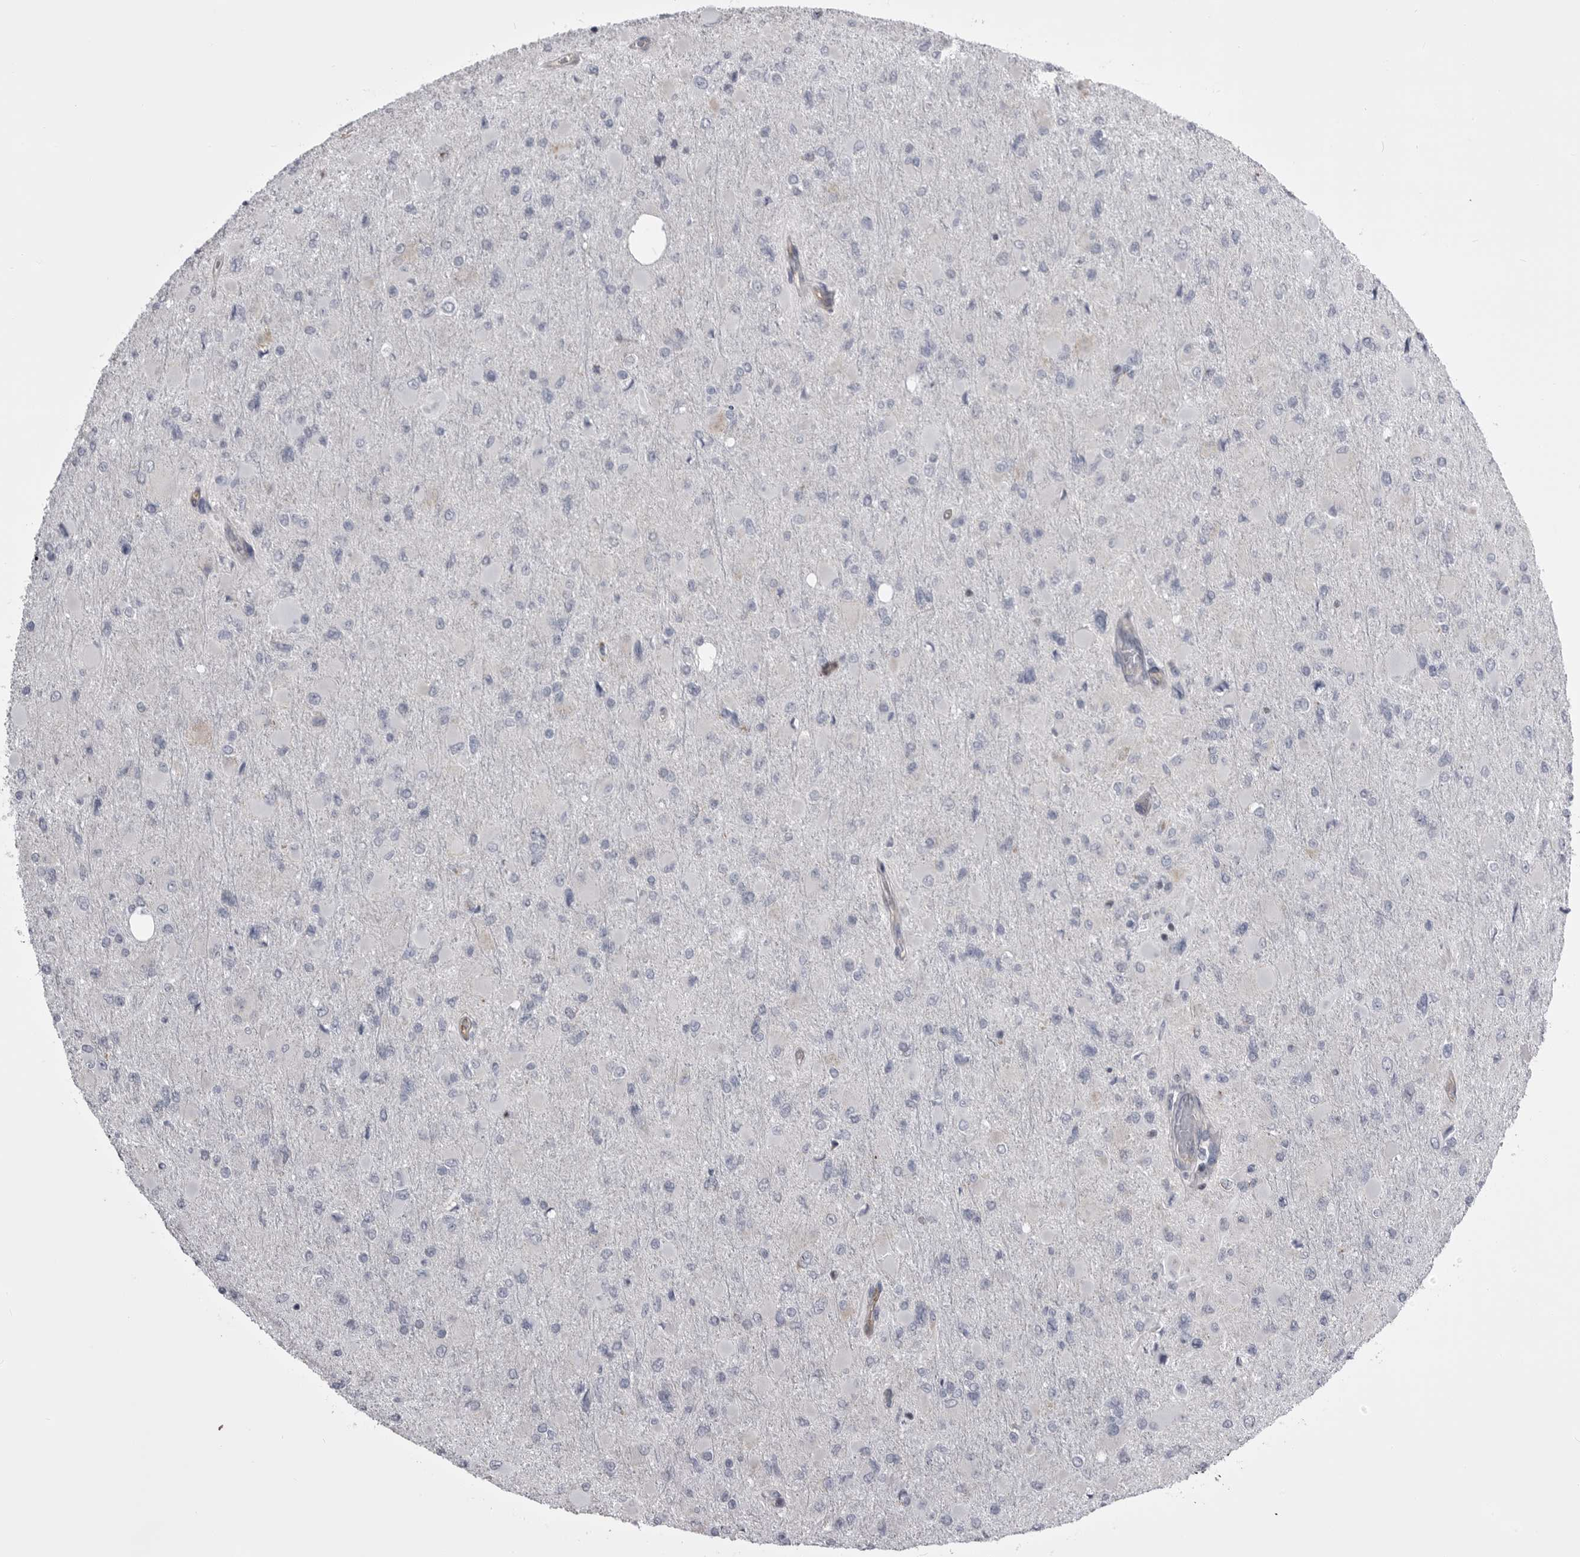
{"staining": {"intensity": "negative", "quantity": "none", "location": "none"}, "tissue": "glioma", "cell_type": "Tumor cells", "image_type": "cancer", "snomed": [{"axis": "morphology", "description": "Glioma, malignant, High grade"}, {"axis": "topography", "description": "Cerebral cortex"}], "caption": "This is an IHC micrograph of malignant glioma (high-grade). There is no positivity in tumor cells.", "gene": "OPLAH", "patient": {"sex": "female", "age": 36}}